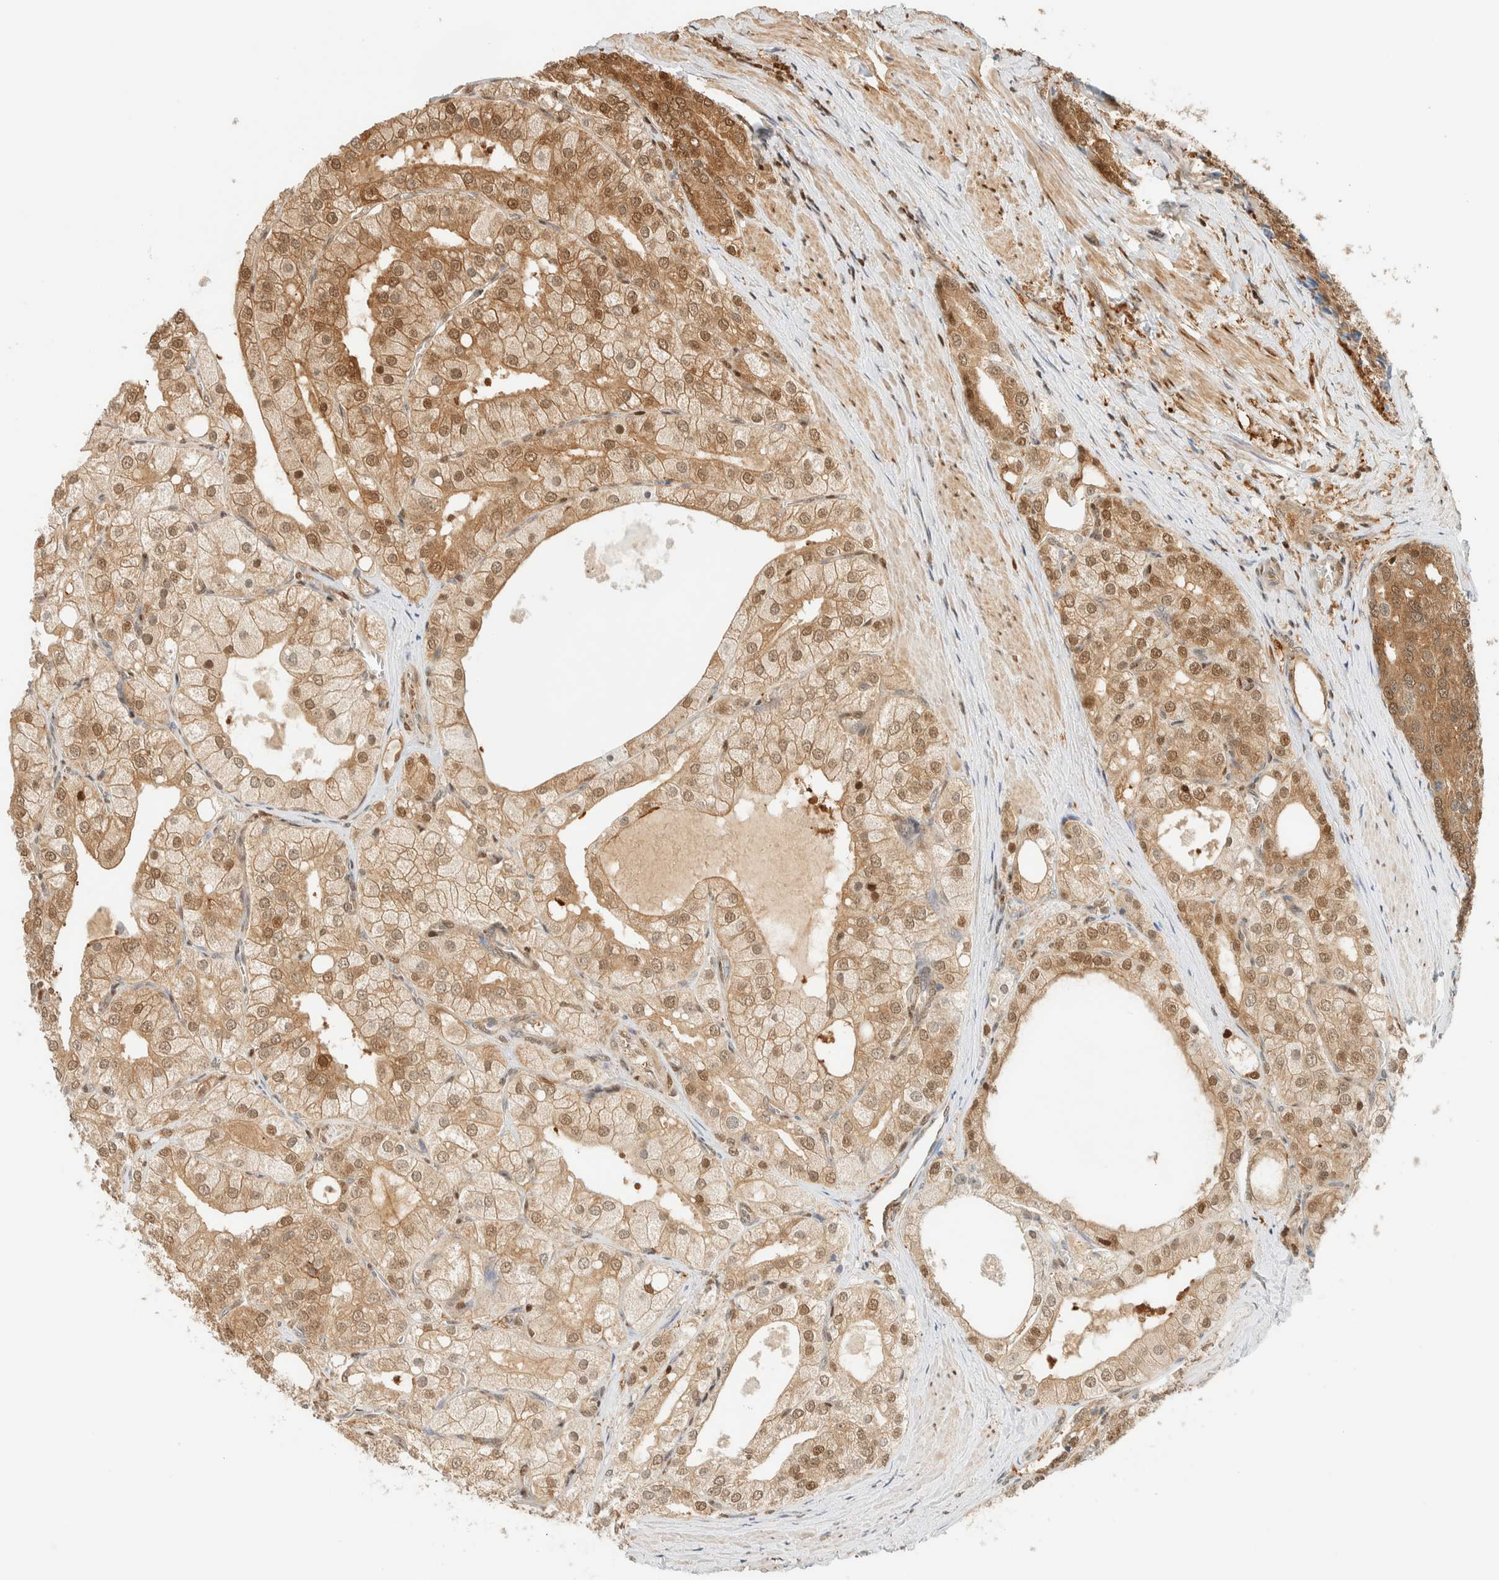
{"staining": {"intensity": "moderate", "quantity": ">75%", "location": "cytoplasmic/membranous,nuclear"}, "tissue": "prostate cancer", "cell_type": "Tumor cells", "image_type": "cancer", "snomed": [{"axis": "morphology", "description": "Adenocarcinoma, High grade"}, {"axis": "topography", "description": "Prostate"}], "caption": "This is a histology image of IHC staining of prostate cancer (adenocarcinoma (high-grade)), which shows moderate expression in the cytoplasmic/membranous and nuclear of tumor cells.", "gene": "ZBTB37", "patient": {"sex": "male", "age": 50}}